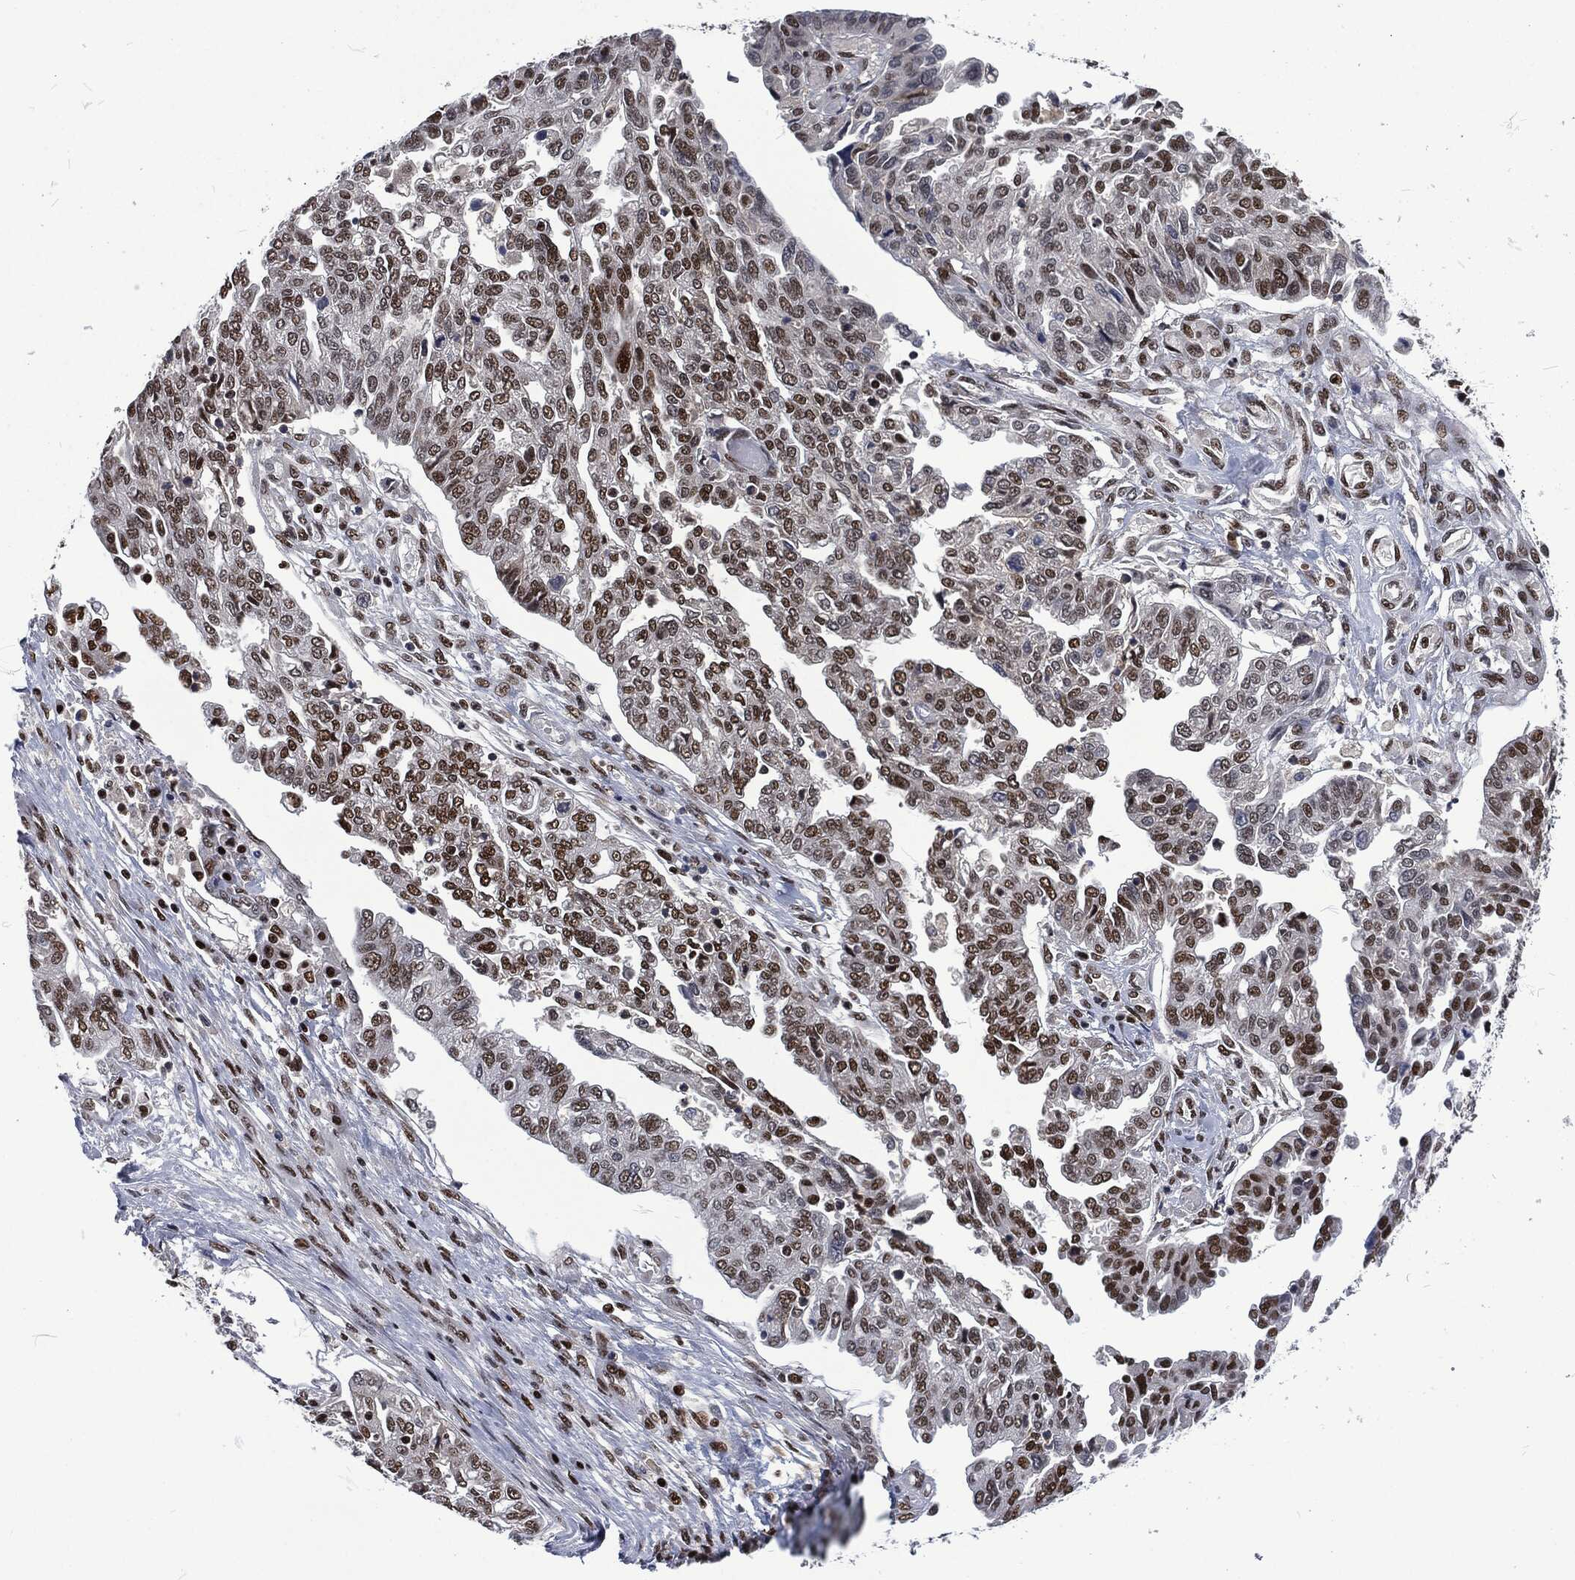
{"staining": {"intensity": "strong", "quantity": "<25%", "location": "nuclear"}, "tissue": "ovarian cancer", "cell_type": "Tumor cells", "image_type": "cancer", "snomed": [{"axis": "morphology", "description": "Cystadenocarcinoma, serous, NOS"}, {"axis": "topography", "description": "Ovary"}], "caption": "A medium amount of strong nuclear positivity is present in approximately <25% of tumor cells in ovarian cancer (serous cystadenocarcinoma) tissue.", "gene": "DCPS", "patient": {"sex": "female", "age": 67}}